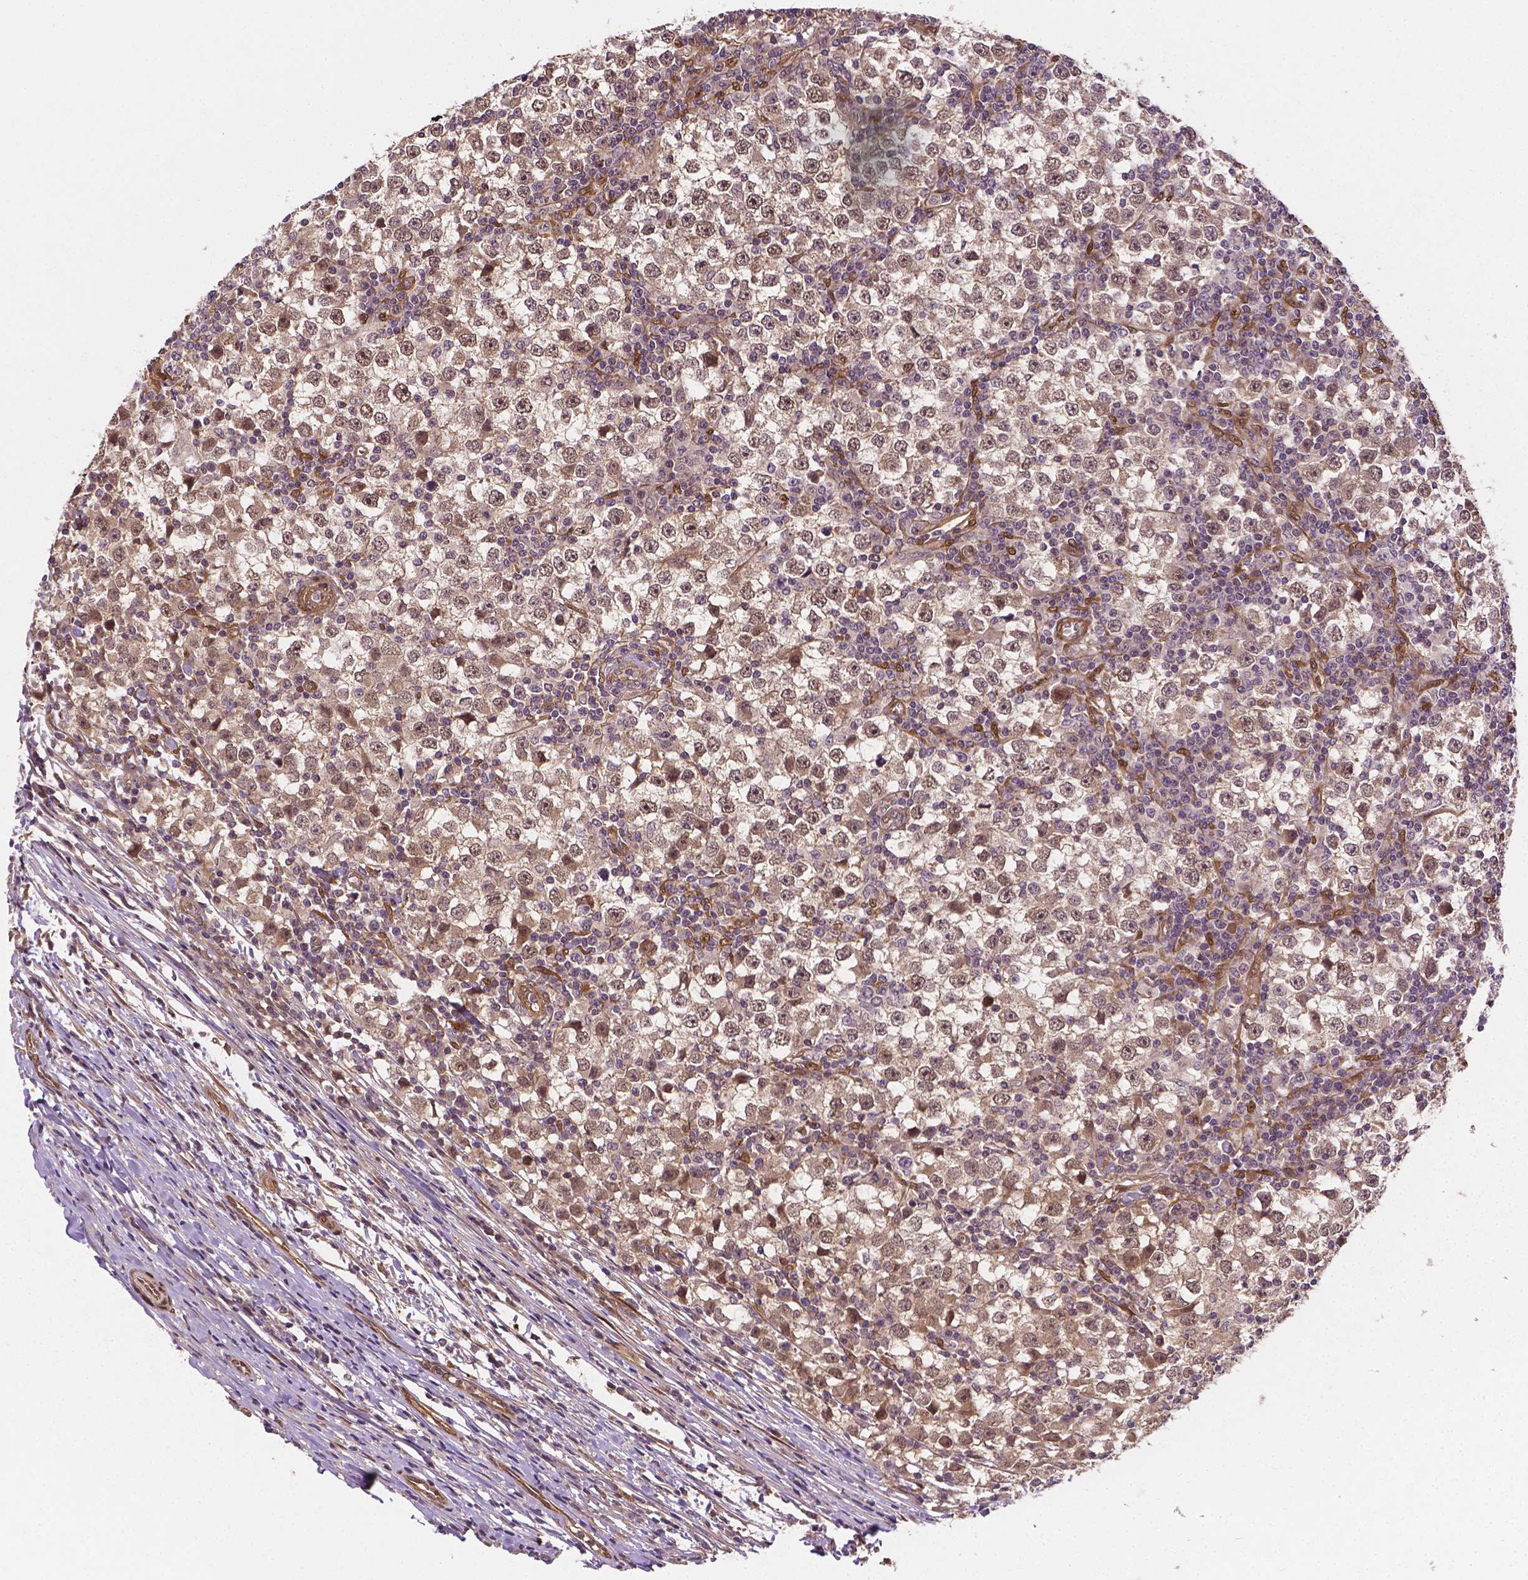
{"staining": {"intensity": "weak", "quantity": ">75%", "location": "nuclear"}, "tissue": "testis cancer", "cell_type": "Tumor cells", "image_type": "cancer", "snomed": [{"axis": "morphology", "description": "Seminoma, NOS"}, {"axis": "topography", "description": "Testis"}], "caption": "Testis seminoma stained with a protein marker shows weak staining in tumor cells.", "gene": "YAP1", "patient": {"sex": "male", "age": 65}}